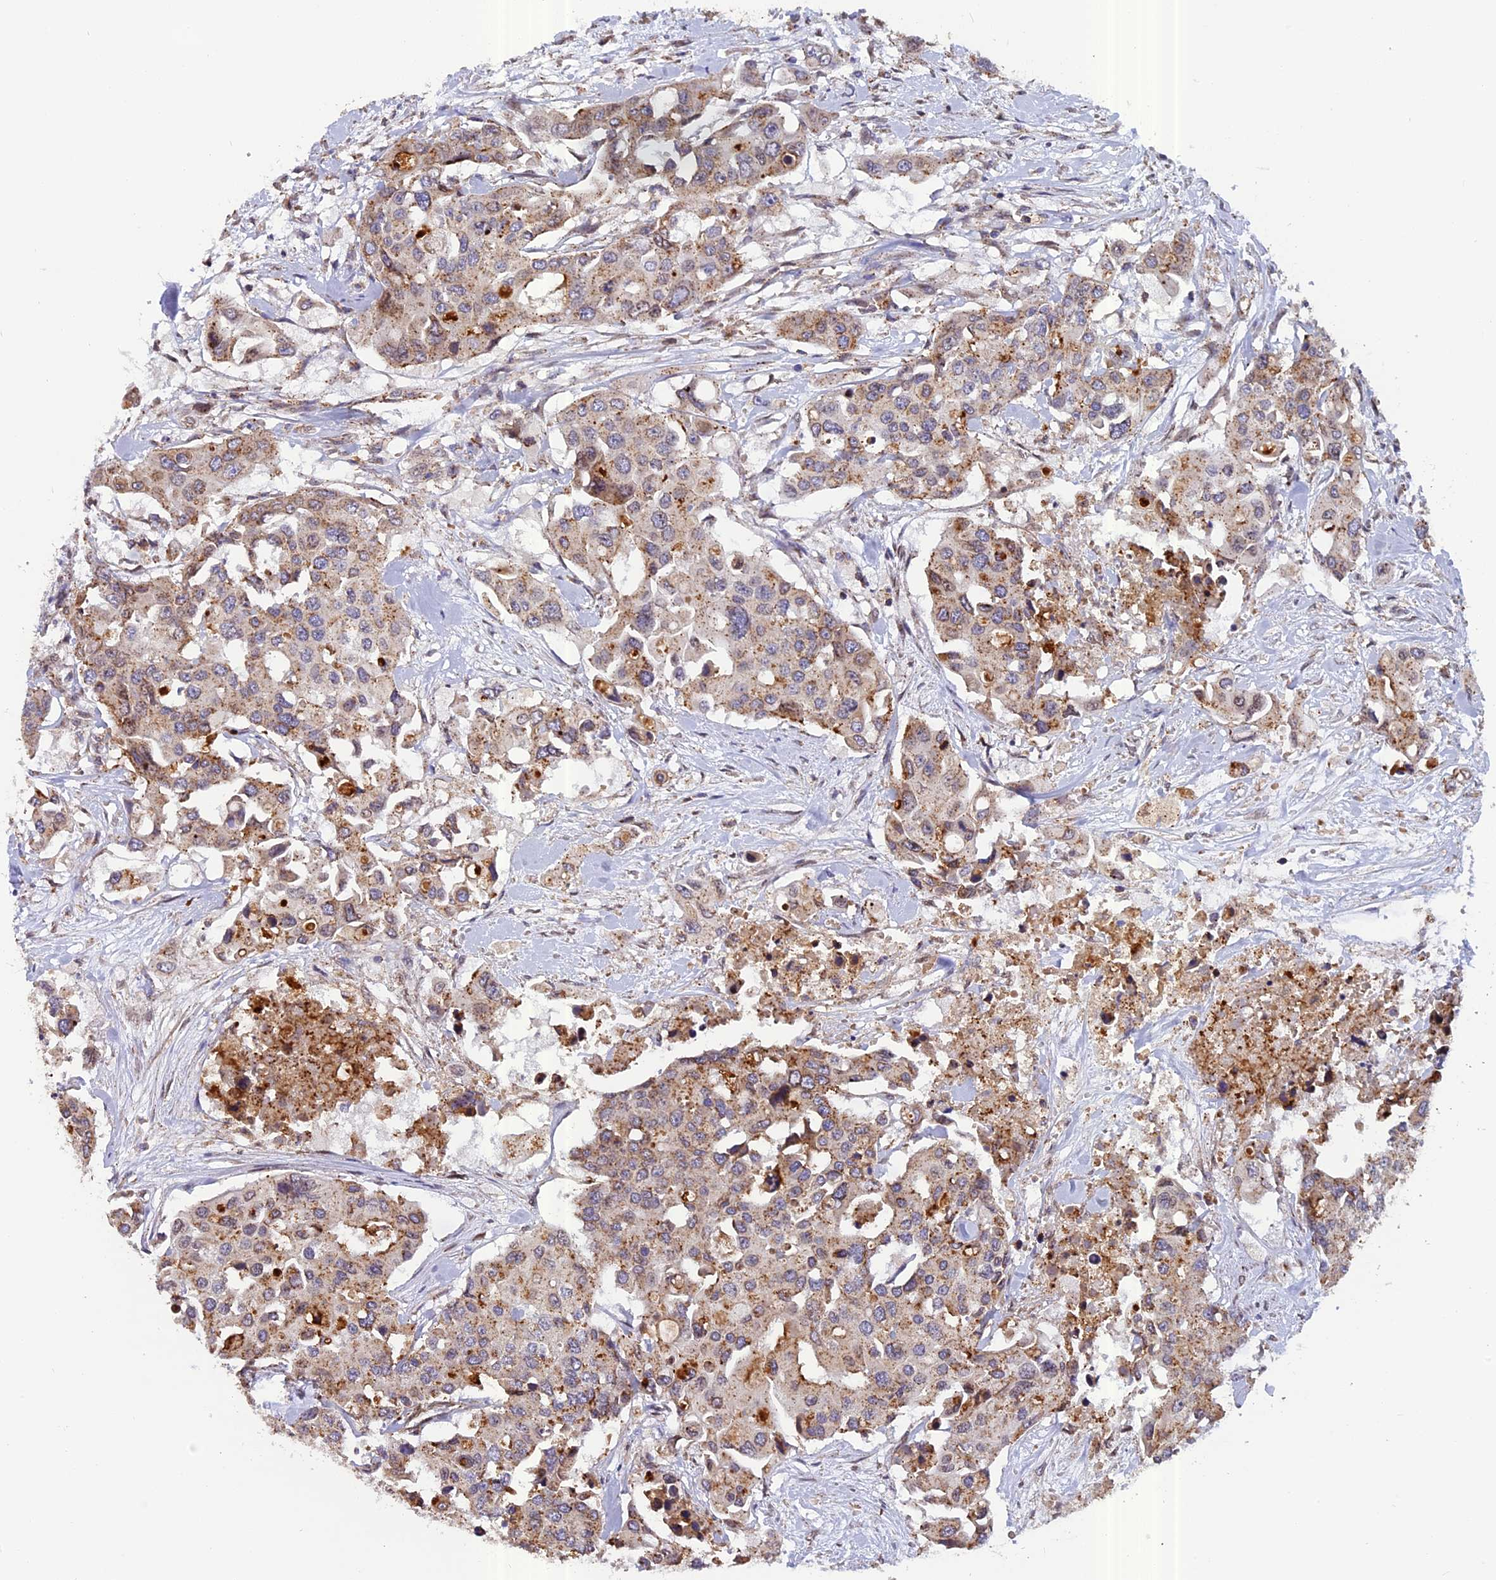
{"staining": {"intensity": "moderate", "quantity": ">75%", "location": "cytoplasmic/membranous"}, "tissue": "colorectal cancer", "cell_type": "Tumor cells", "image_type": "cancer", "snomed": [{"axis": "morphology", "description": "Adenocarcinoma, NOS"}, {"axis": "topography", "description": "Colon"}], "caption": "A brown stain highlights moderate cytoplasmic/membranous positivity of a protein in colorectal cancer tumor cells.", "gene": "CHMP2A", "patient": {"sex": "male", "age": 77}}